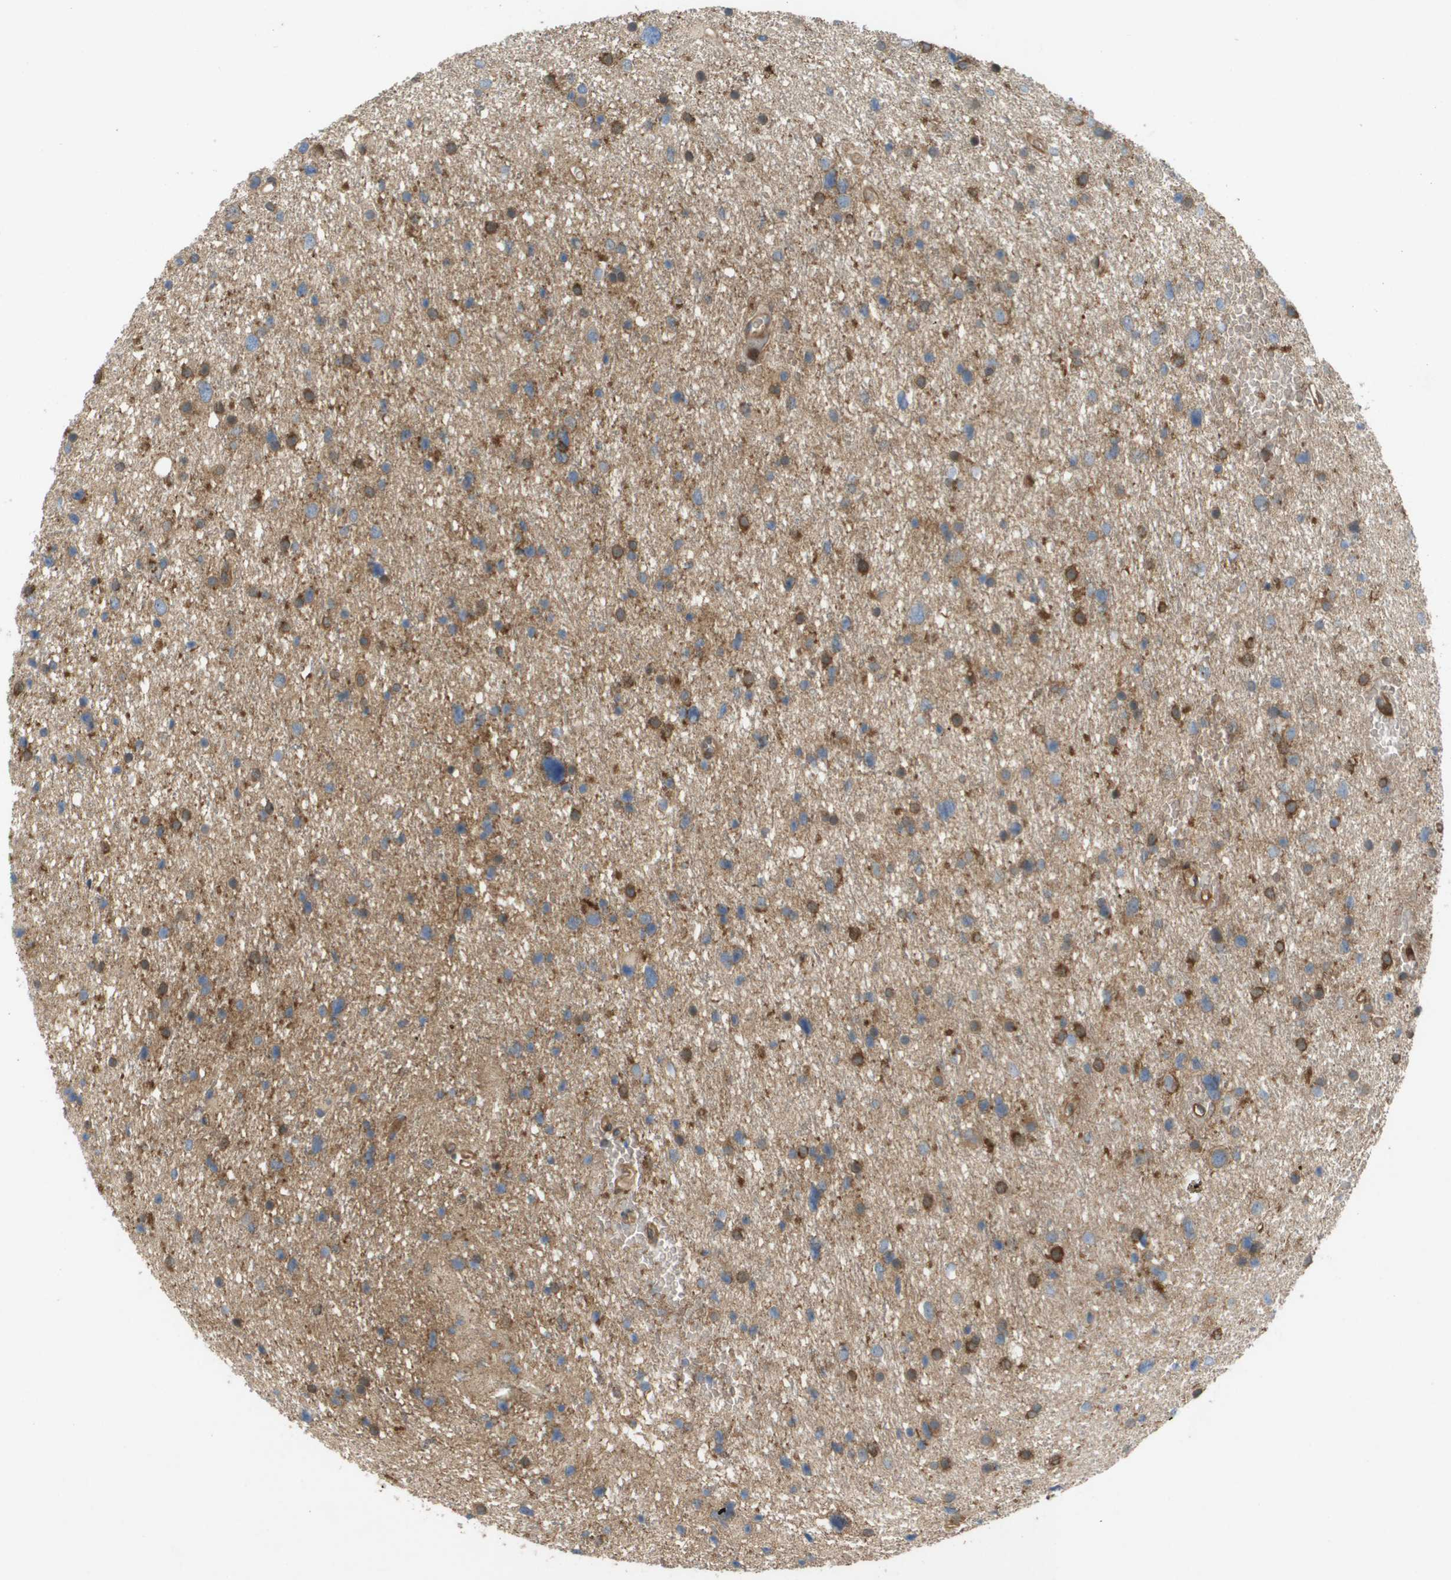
{"staining": {"intensity": "strong", "quantity": "25%-75%", "location": "cytoplasmic/membranous"}, "tissue": "glioma", "cell_type": "Tumor cells", "image_type": "cancer", "snomed": [{"axis": "morphology", "description": "Glioma, malignant, Low grade"}, {"axis": "topography", "description": "Brain"}], "caption": "A brown stain labels strong cytoplasmic/membranous expression of a protein in human glioma tumor cells. (IHC, brightfield microscopy, high magnification).", "gene": "PALD1", "patient": {"sex": "female", "age": 37}}